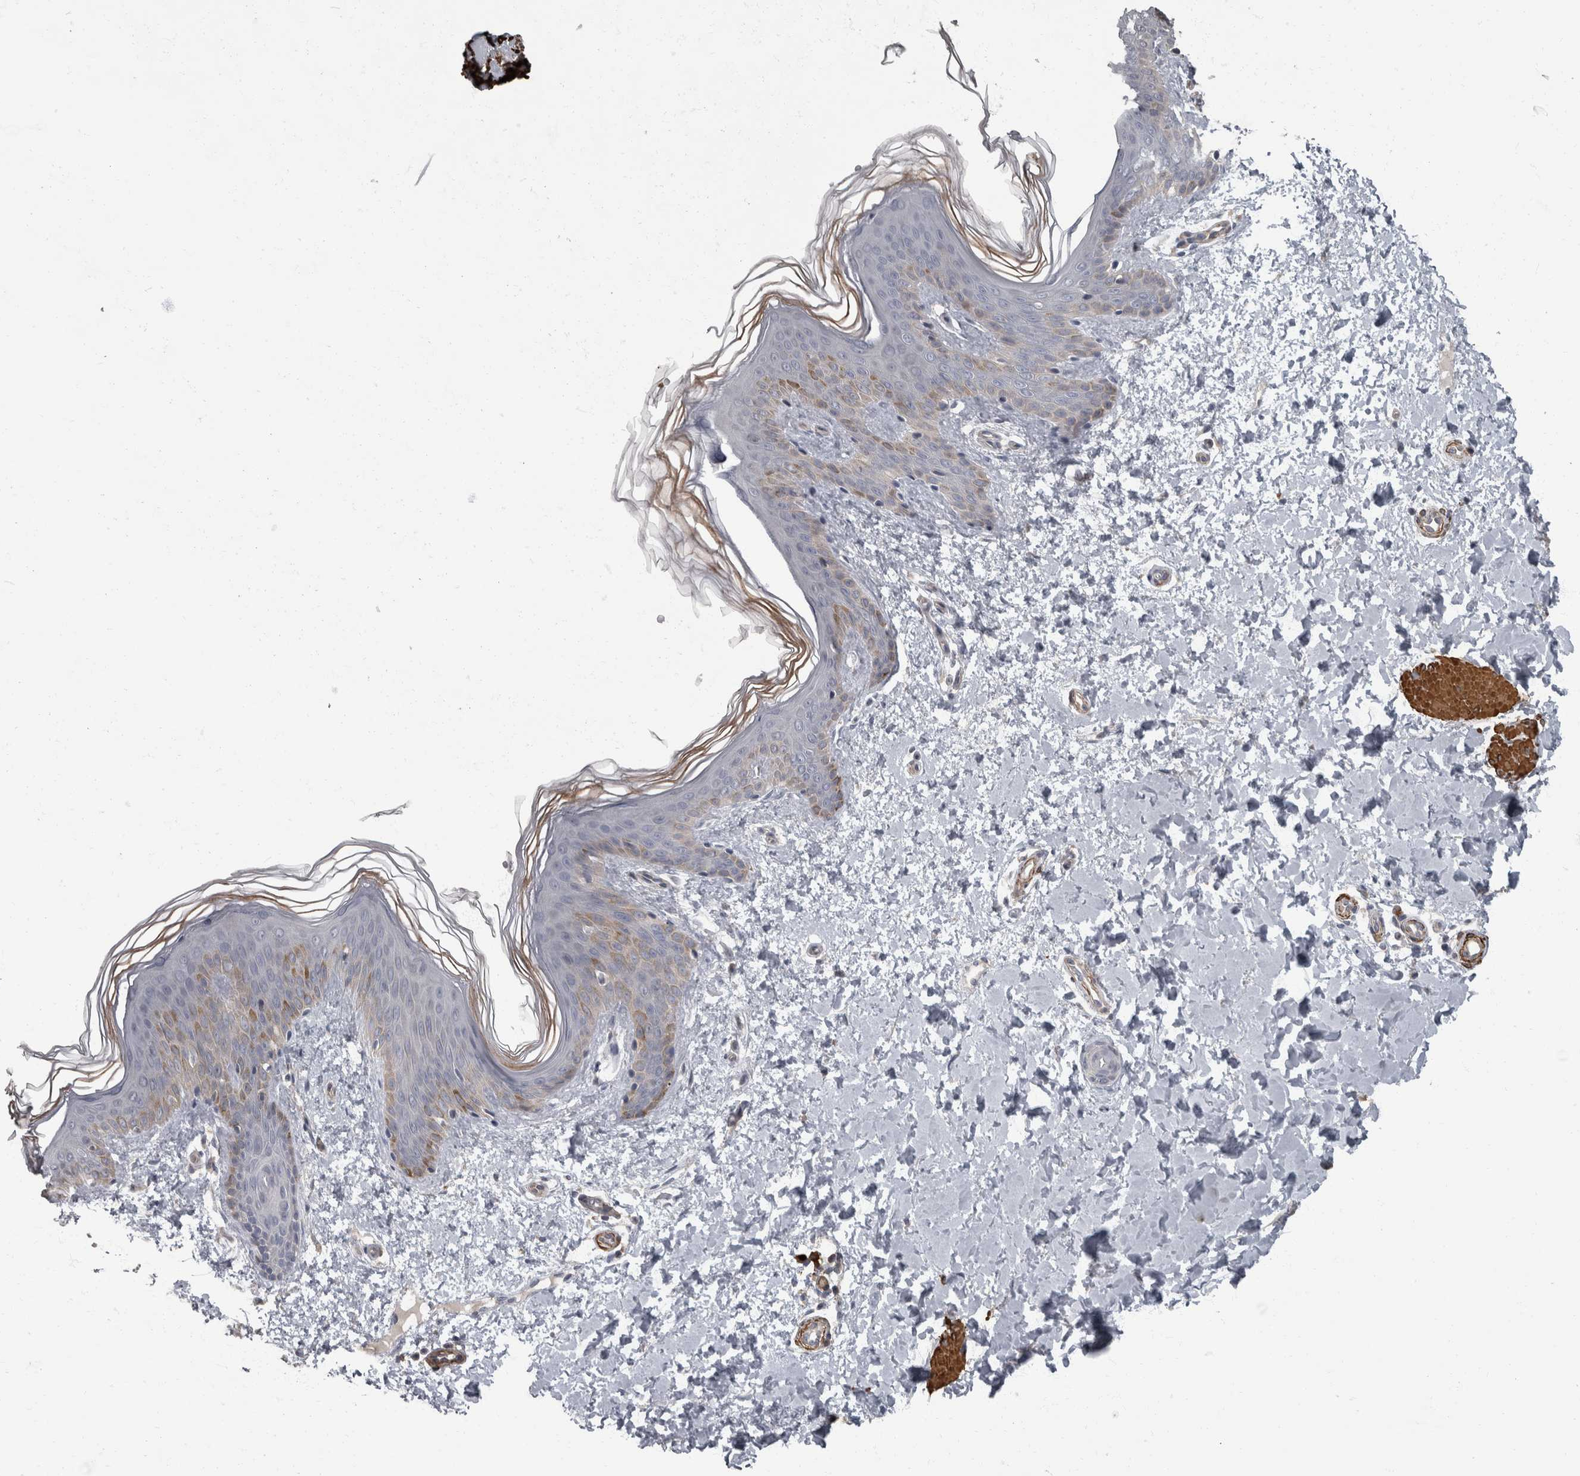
{"staining": {"intensity": "negative", "quantity": "none", "location": "none"}, "tissue": "skin", "cell_type": "Fibroblasts", "image_type": "normal", "snomed": [{"axis": "morphology", "description": "Normal tissue, NOS"}, {"axis": "morphology", "description": "Neoplasm, benign, NOS"}, {"axis": "topography", "description": "Skin"}, {"axis": "topography", "description": "Soft tissue"}], "caption": "Protein analysis of benign skin reveals no significant staining in fibroblasts.", "gene": "MASTL", "patient": {"sex": "male", "age": 26}}